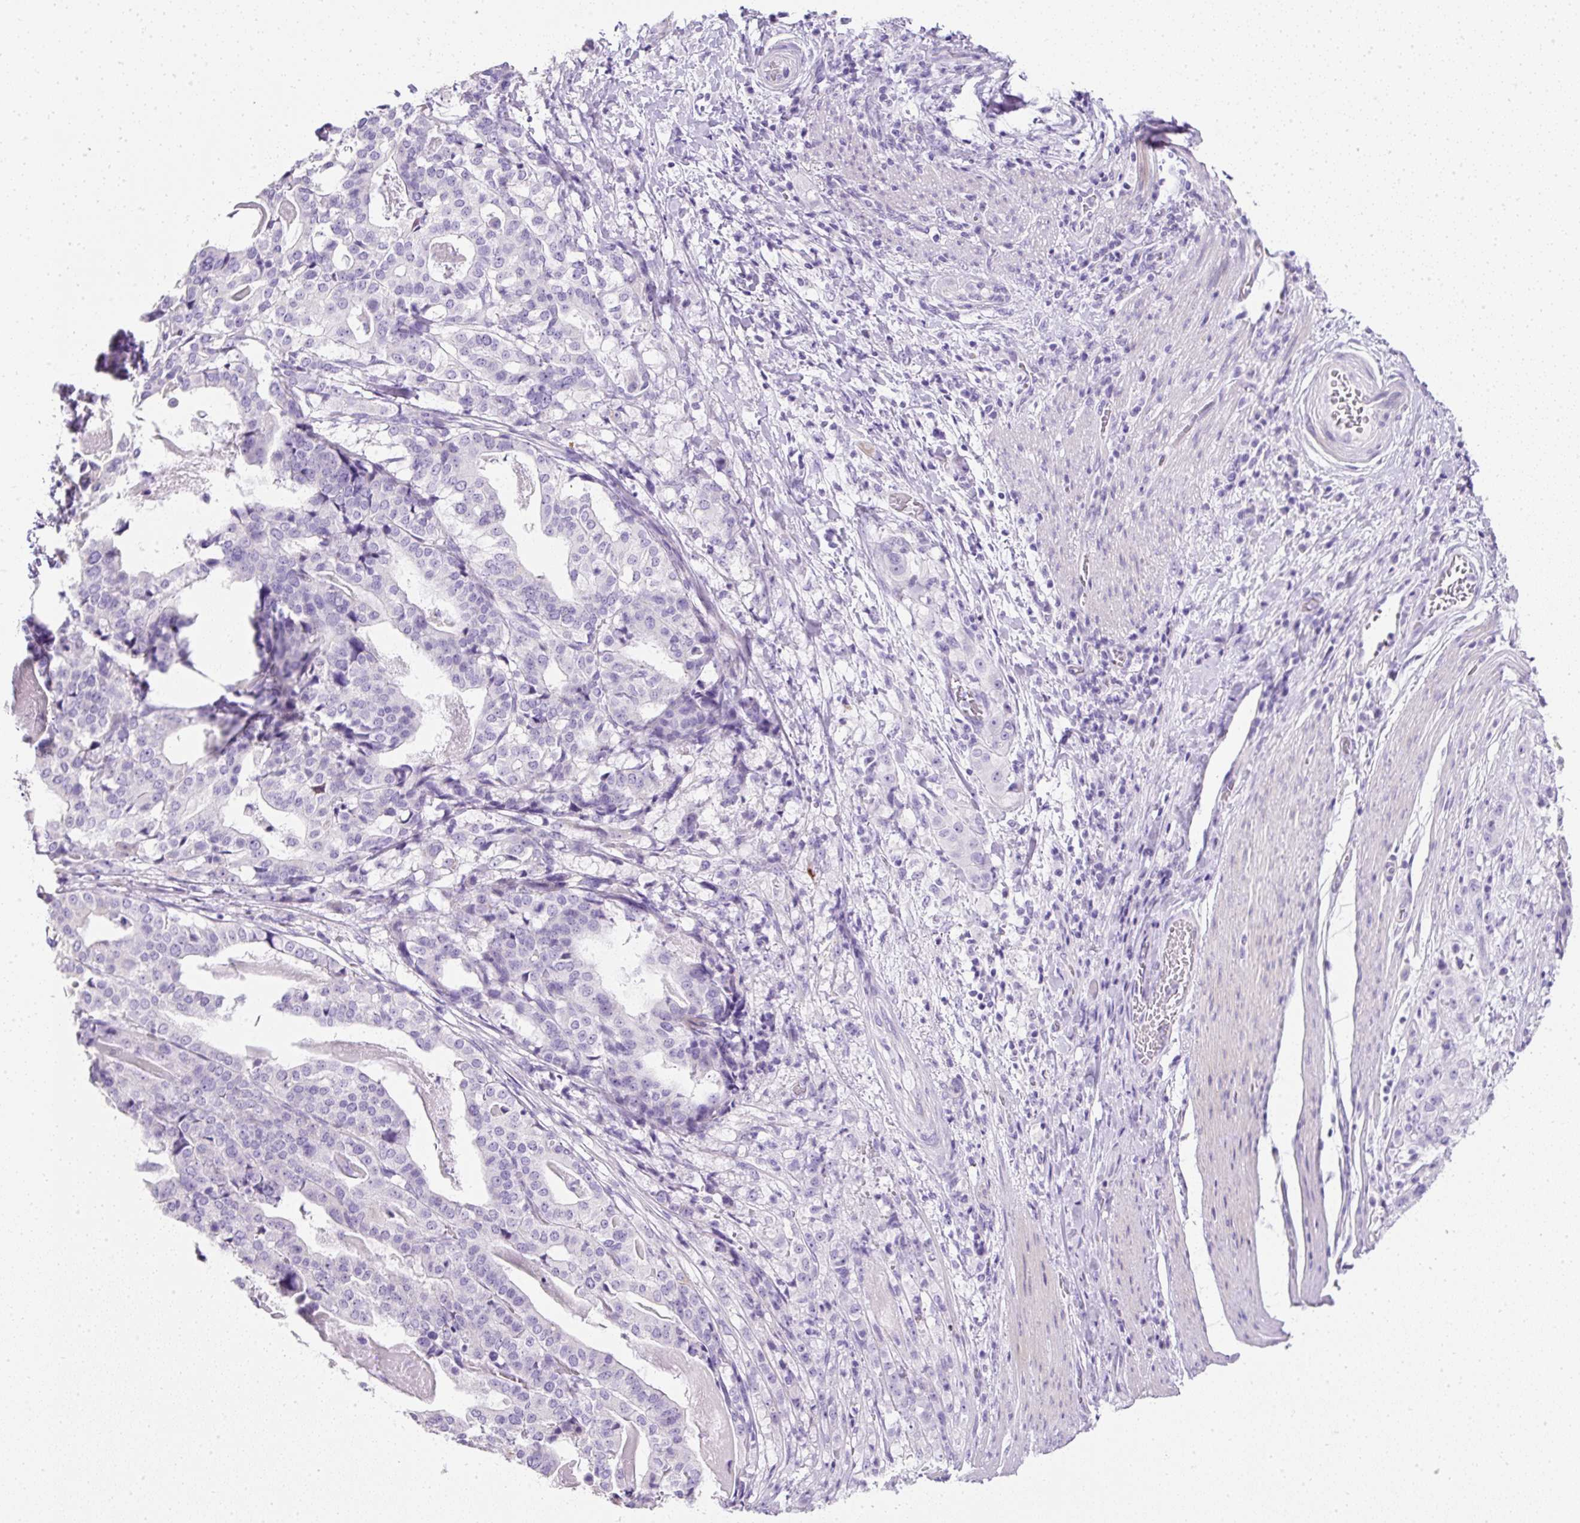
{"staining": {"intensity": "negative", "quantity": "none", "location": "none"}, "tissue": "stomach cancer", "cell_type": "Tumor cells", "image_type": "cancer", "snomed": [{"axis": "morphology", "description": "Adenocarcinoma, NOS"}, {"axis": "topography", "description": "Stomach"}], "caption": "This is an immunohistochemistry (IHC) photomicrograph of stomach cancer. There is no expression in tumor cells.", "gene": "C2CD4C", "patient": {"sex": "male", "age": 48}}